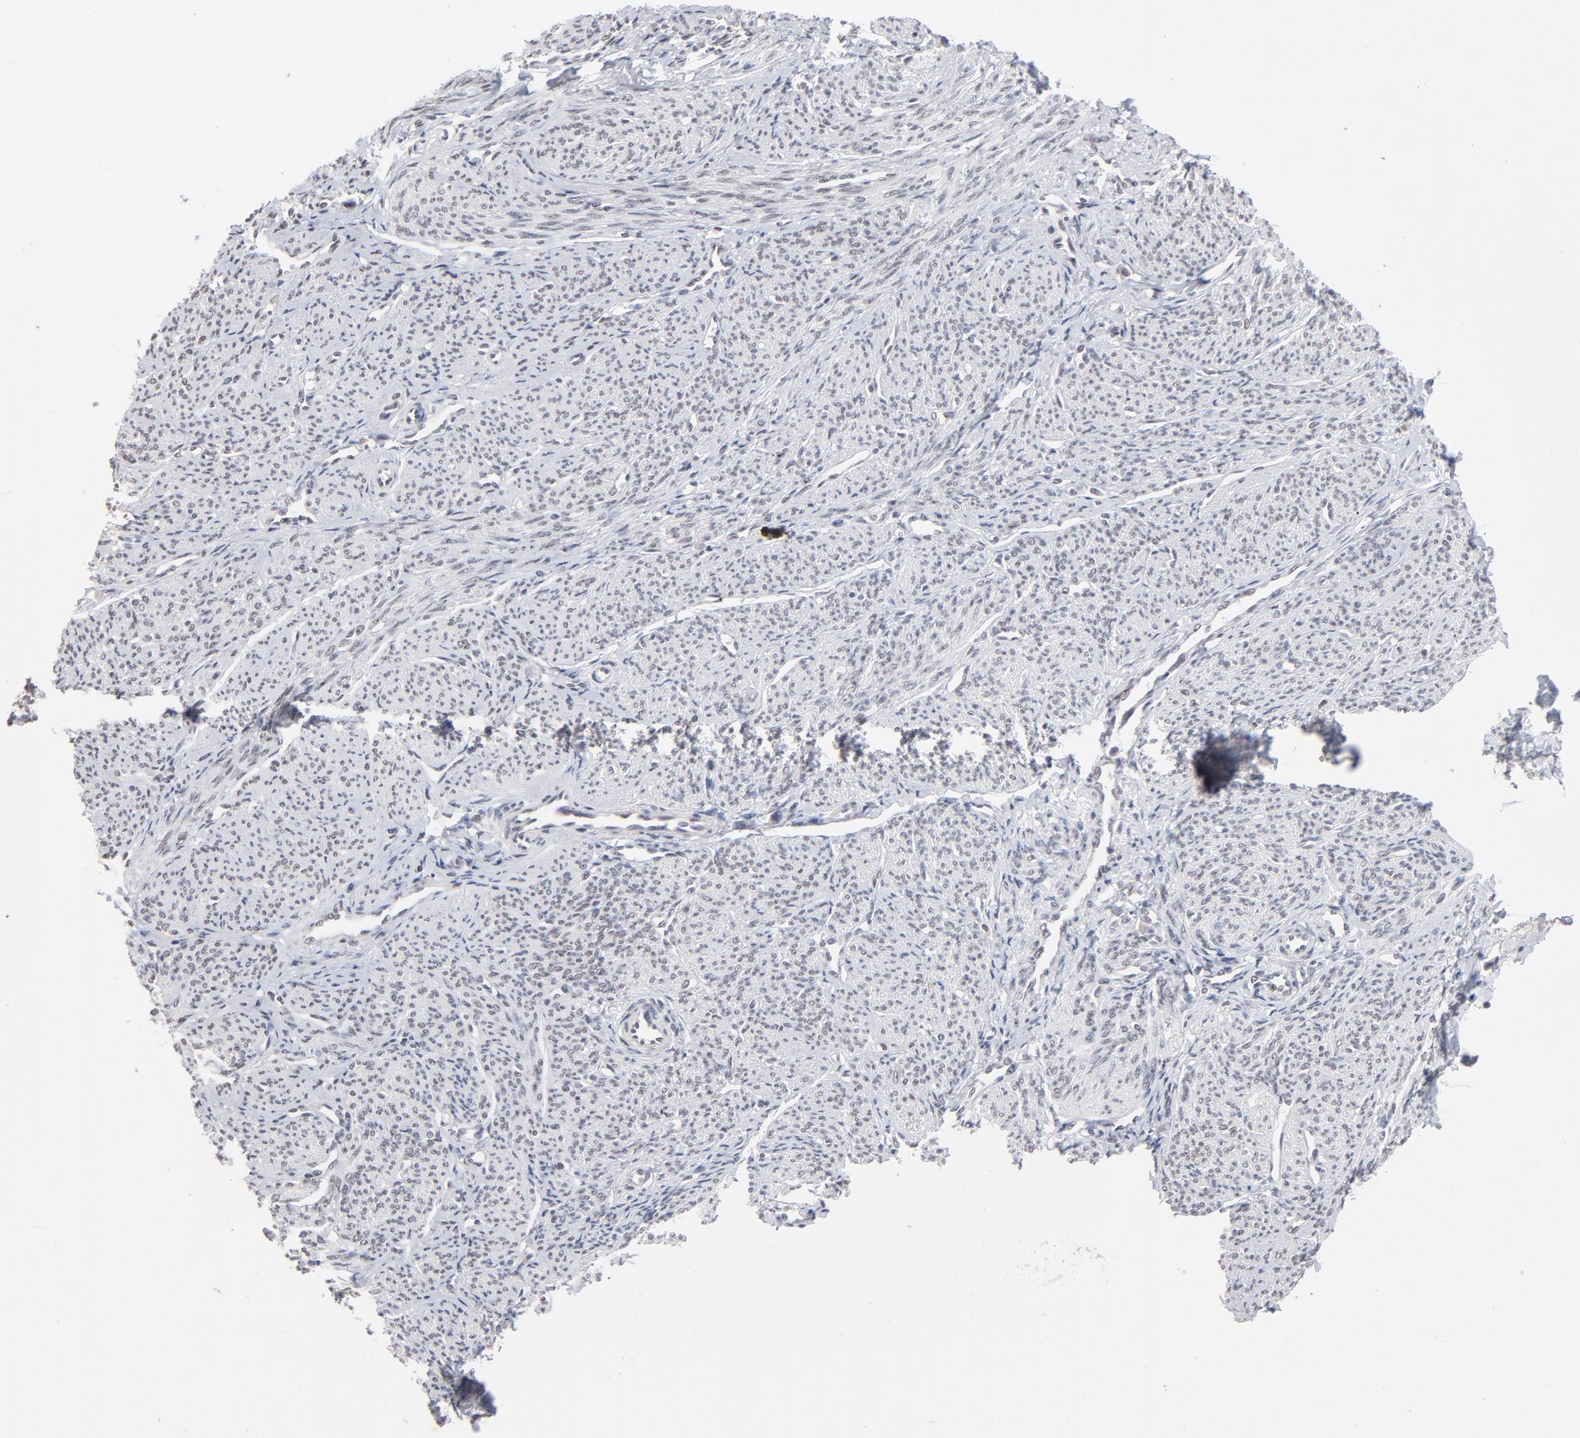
{"staining": {"intensity": "negative", "quantity": "none", "location": "none"}, "tissue": "smooth muscle", "cell_type": "Smooth muscle cells", "image_type": "normal", "snomed": [{"axis": "morphology", "description": "Normal tissue, NOS"}, {"axis": "topography", "description": "Smooth muscle"}], "caption": "High magnification brightfield microscopy of benign smooth muscle stained with DAB (3,3'-diaminobenzidine) (brown) and counterstained with hematoxylin (blue): smooth muscle cells show no significant staining. (DAB IHC, high magnification).", "gene": "MBIP", "patient": {"sex": "female", "age": 65}}